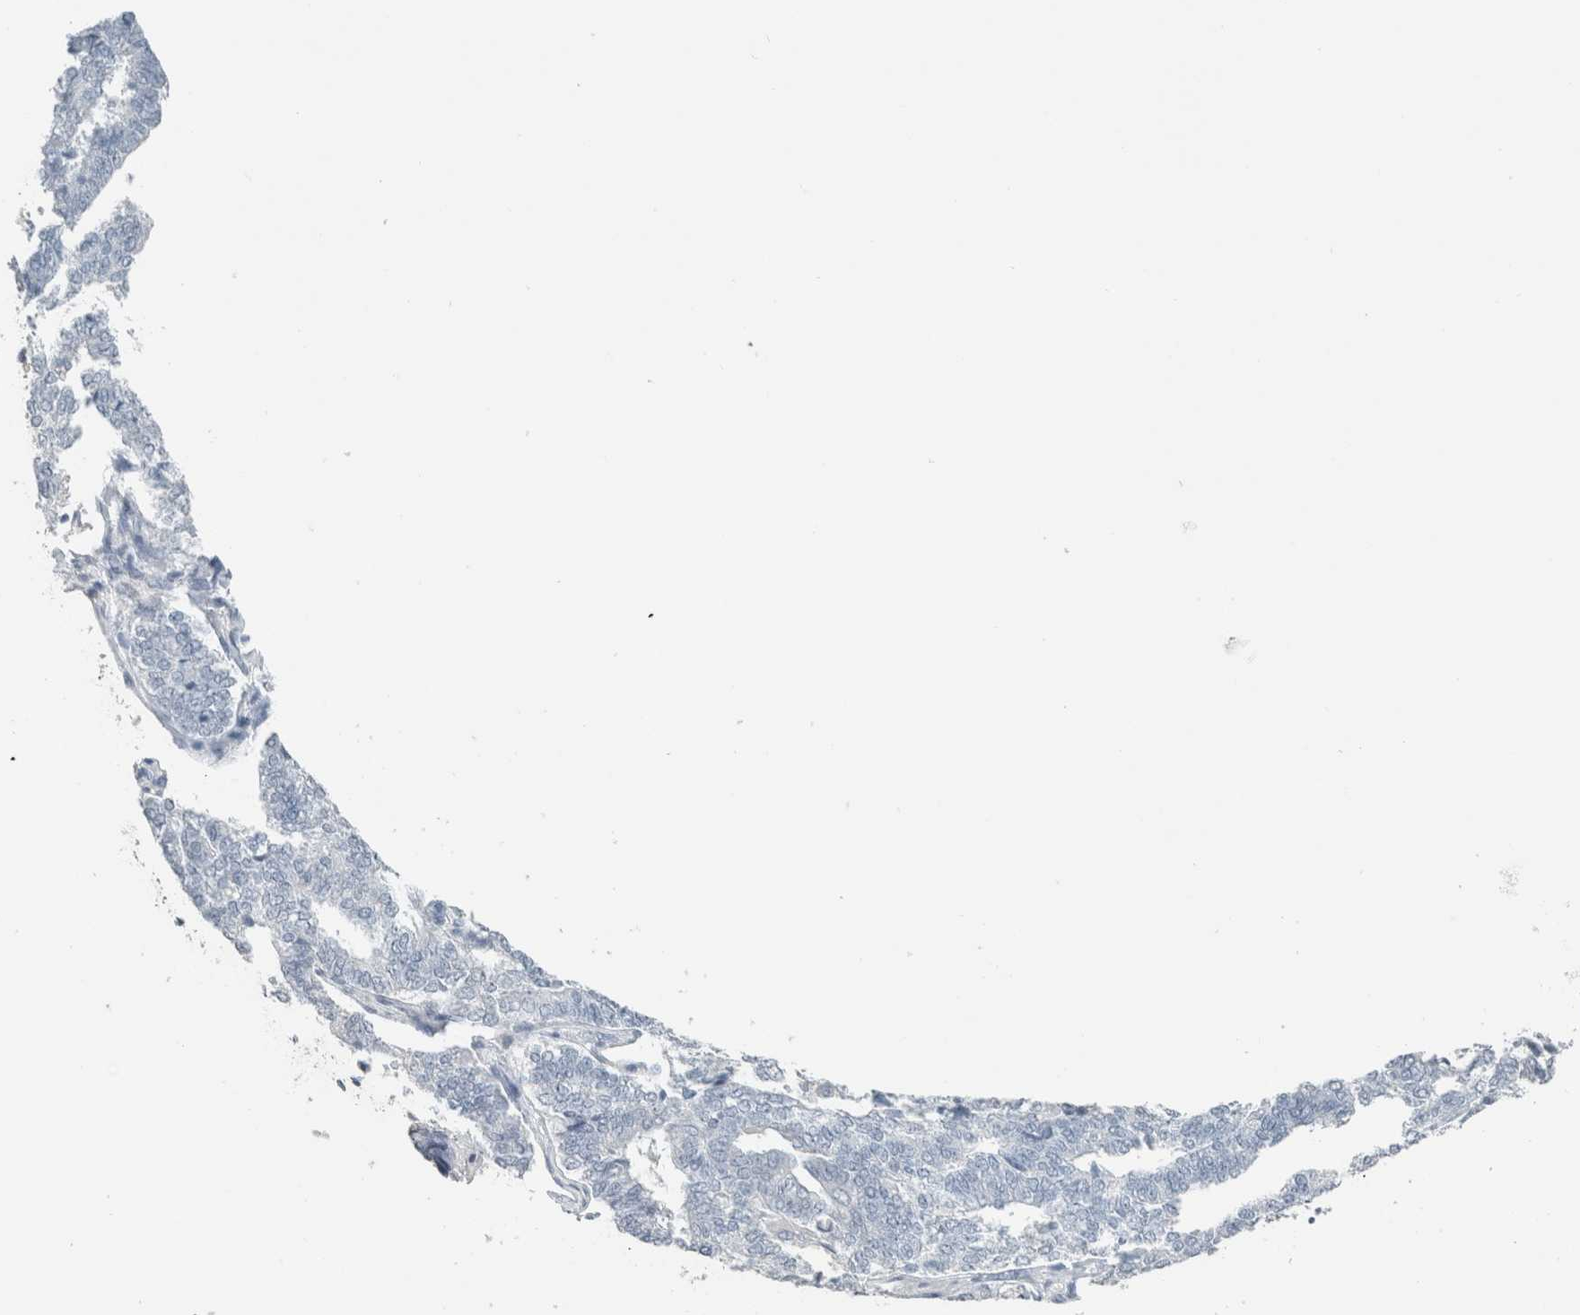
{"staining": {"intensity": "negative", "quantity": "none", "location": "none"}, "tissue": "endometrial cancer", "cell_type": "Tumor cells", "image_type": "cancer", "snomed": [{"axis": "morphology", "description": "Adenocarcinoma, NOS"}, {"axis": "topography", "description": "Endometrium"}], "caption": "A micrograph of human endometrial cancer (adenocarcinoma) is negative for staining in tumor cells.", "gene": "CRAT", "patient": {"sex": "female", "age": 70}}